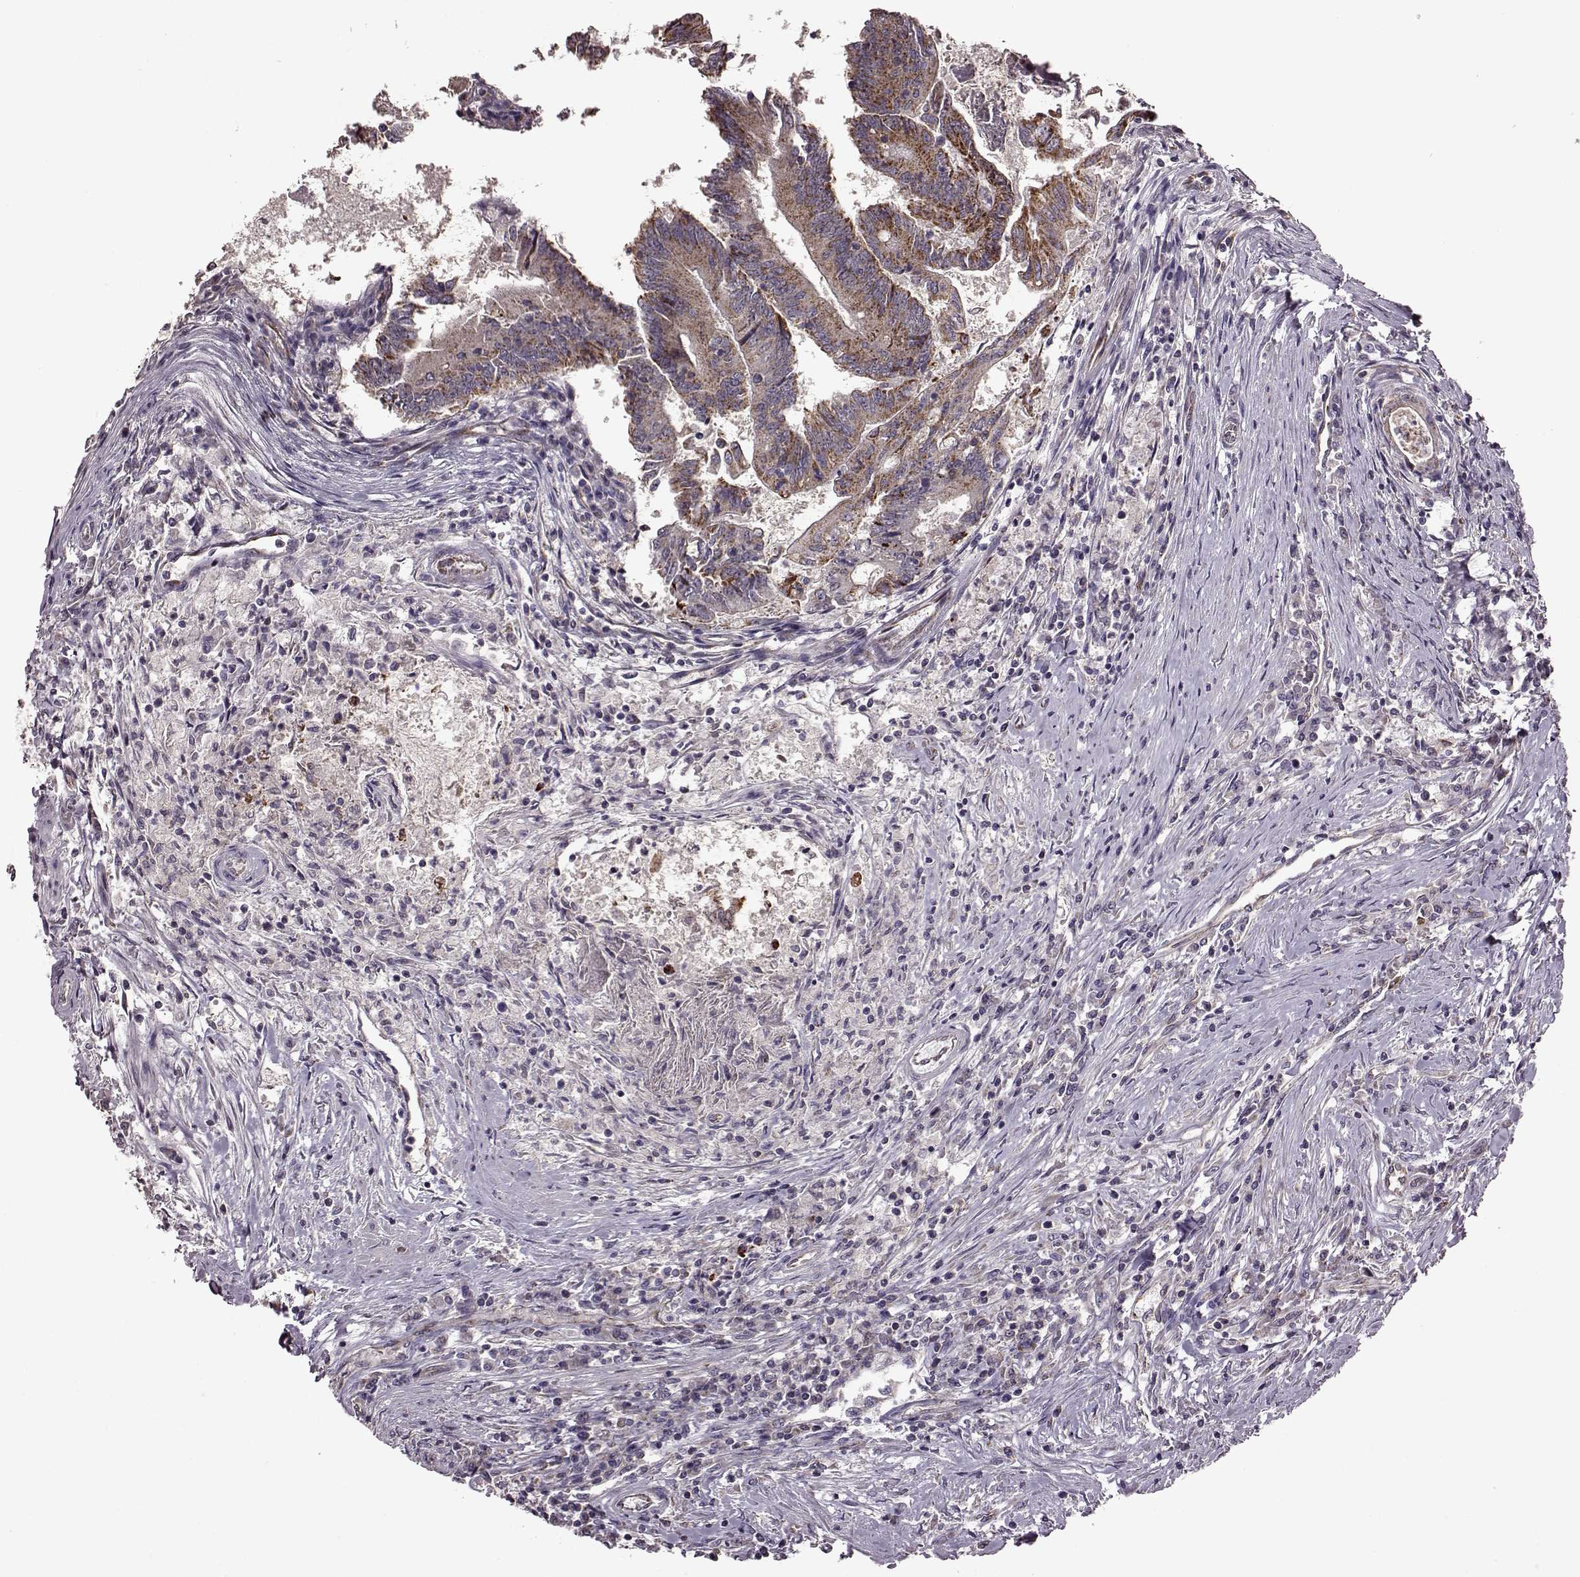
{"staining": {"intensity": "moderate", "quantity": ">75%", "location": "cytoplasmic/membranous"}, "tissue": "colorectal cancer", "cell_type": "Tumor cells", "image_type": "cancer", "snomed": [{"axis": "morphology", "description": "Adenocarcinoma, NOS"}, {"axis": "topography", "description": "Colon"}], "caption": "Moderate cytoplasmic/membranous positivity is appreciated in approximately >75% of tumor cells in colorectal adenocarcinoma.", "gene": "MTSS1", "patient": {"sex": "female", "age": 70}}